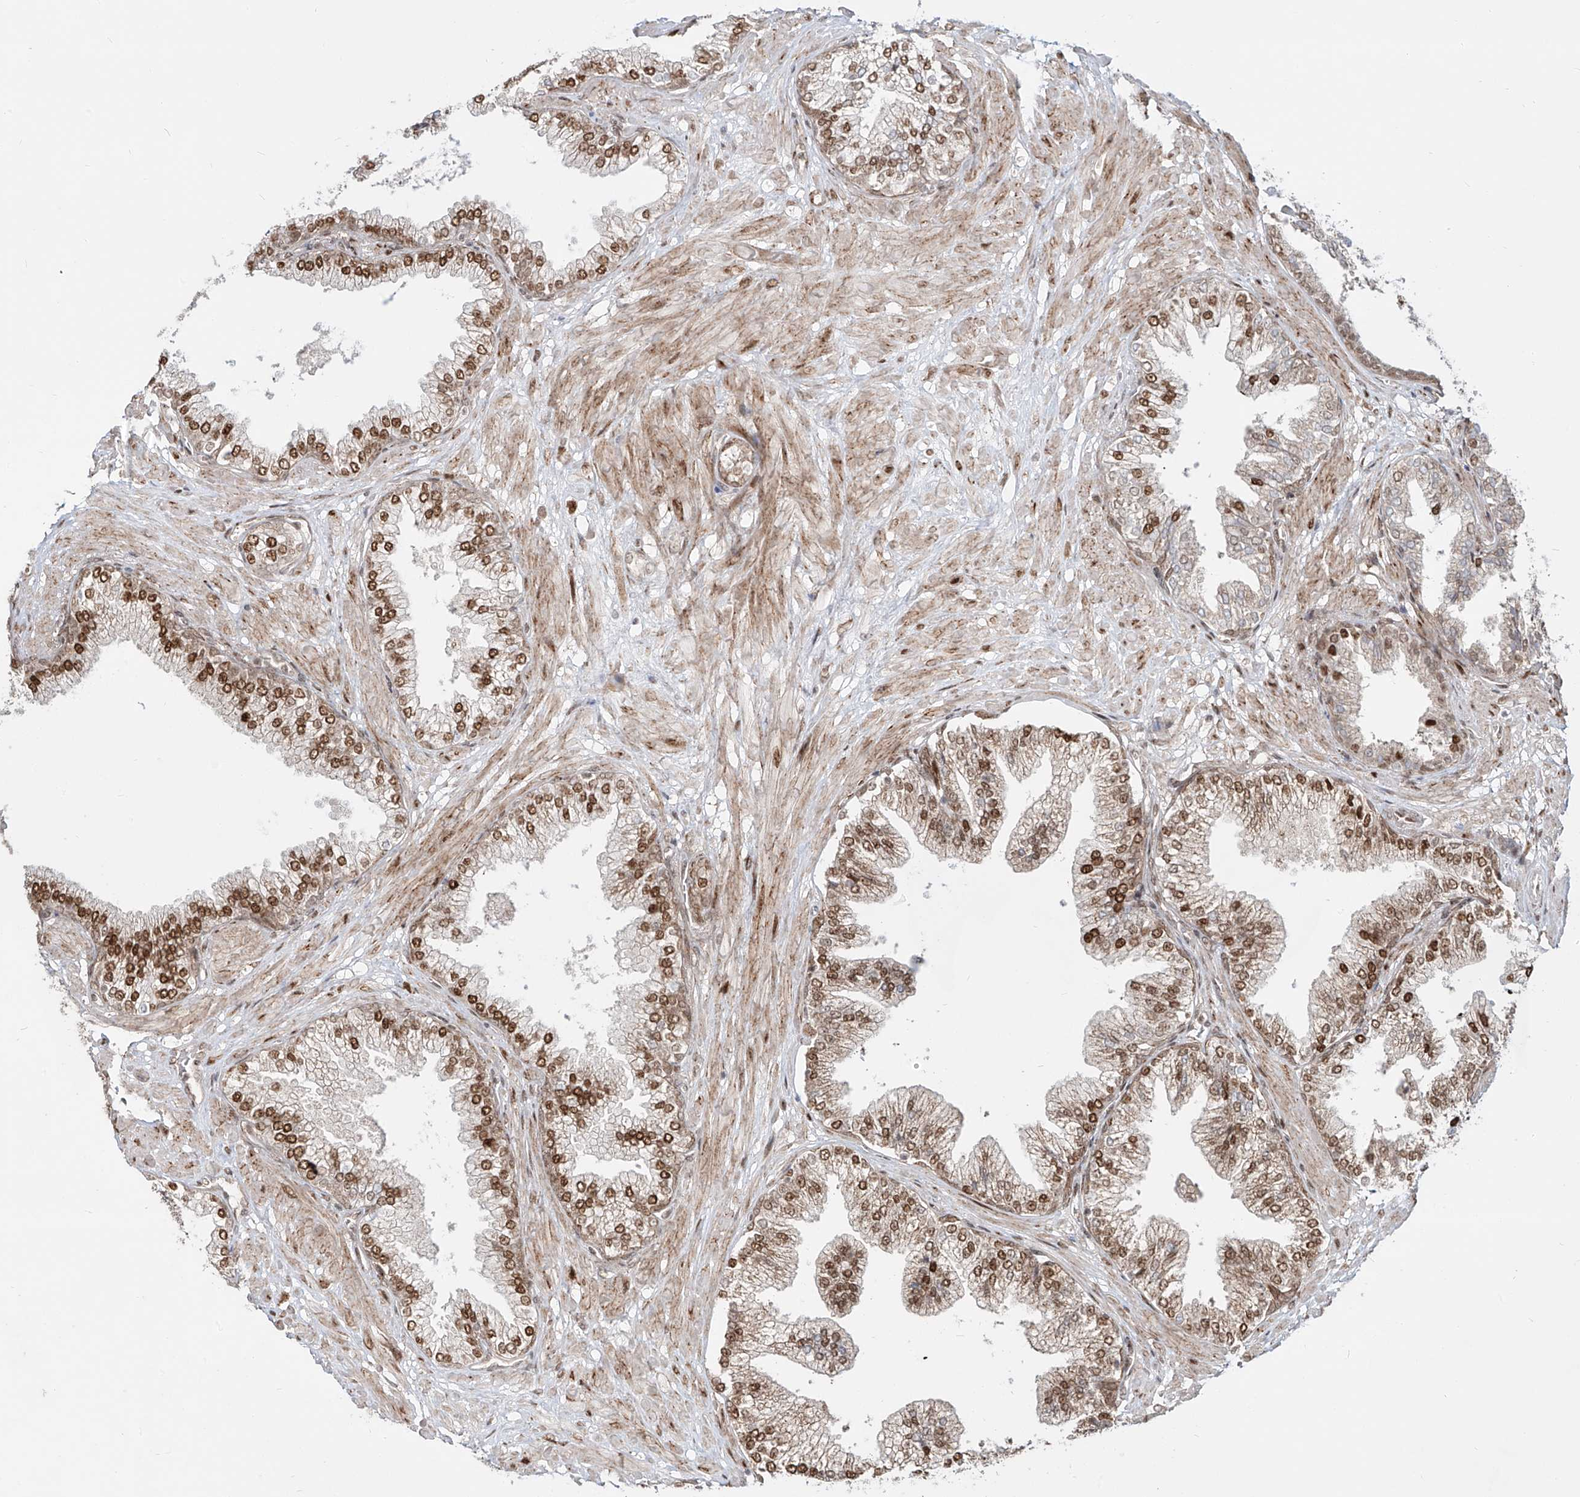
{"staining": {"intensity": "moderate", "quantity": ">75%", "location": "nuclear"}, "tissue": "prostate cancer", "cell_type": "Tumor cells", "image_type": "cancer", "snomed": [{"axis": "morphology", "description": "Adenocarcinoma, Low grade"}, {"axis": "topography", "description": "Prostate"}], "caption": "About >75% of tumor cells in prostate adenocarcinoma (low-grade) show moderate nuclear protein expression as visualized by brown immunohistochemical staining.", "gene": "ZNF710", "patient": {"sex": "male", "age": 71}}